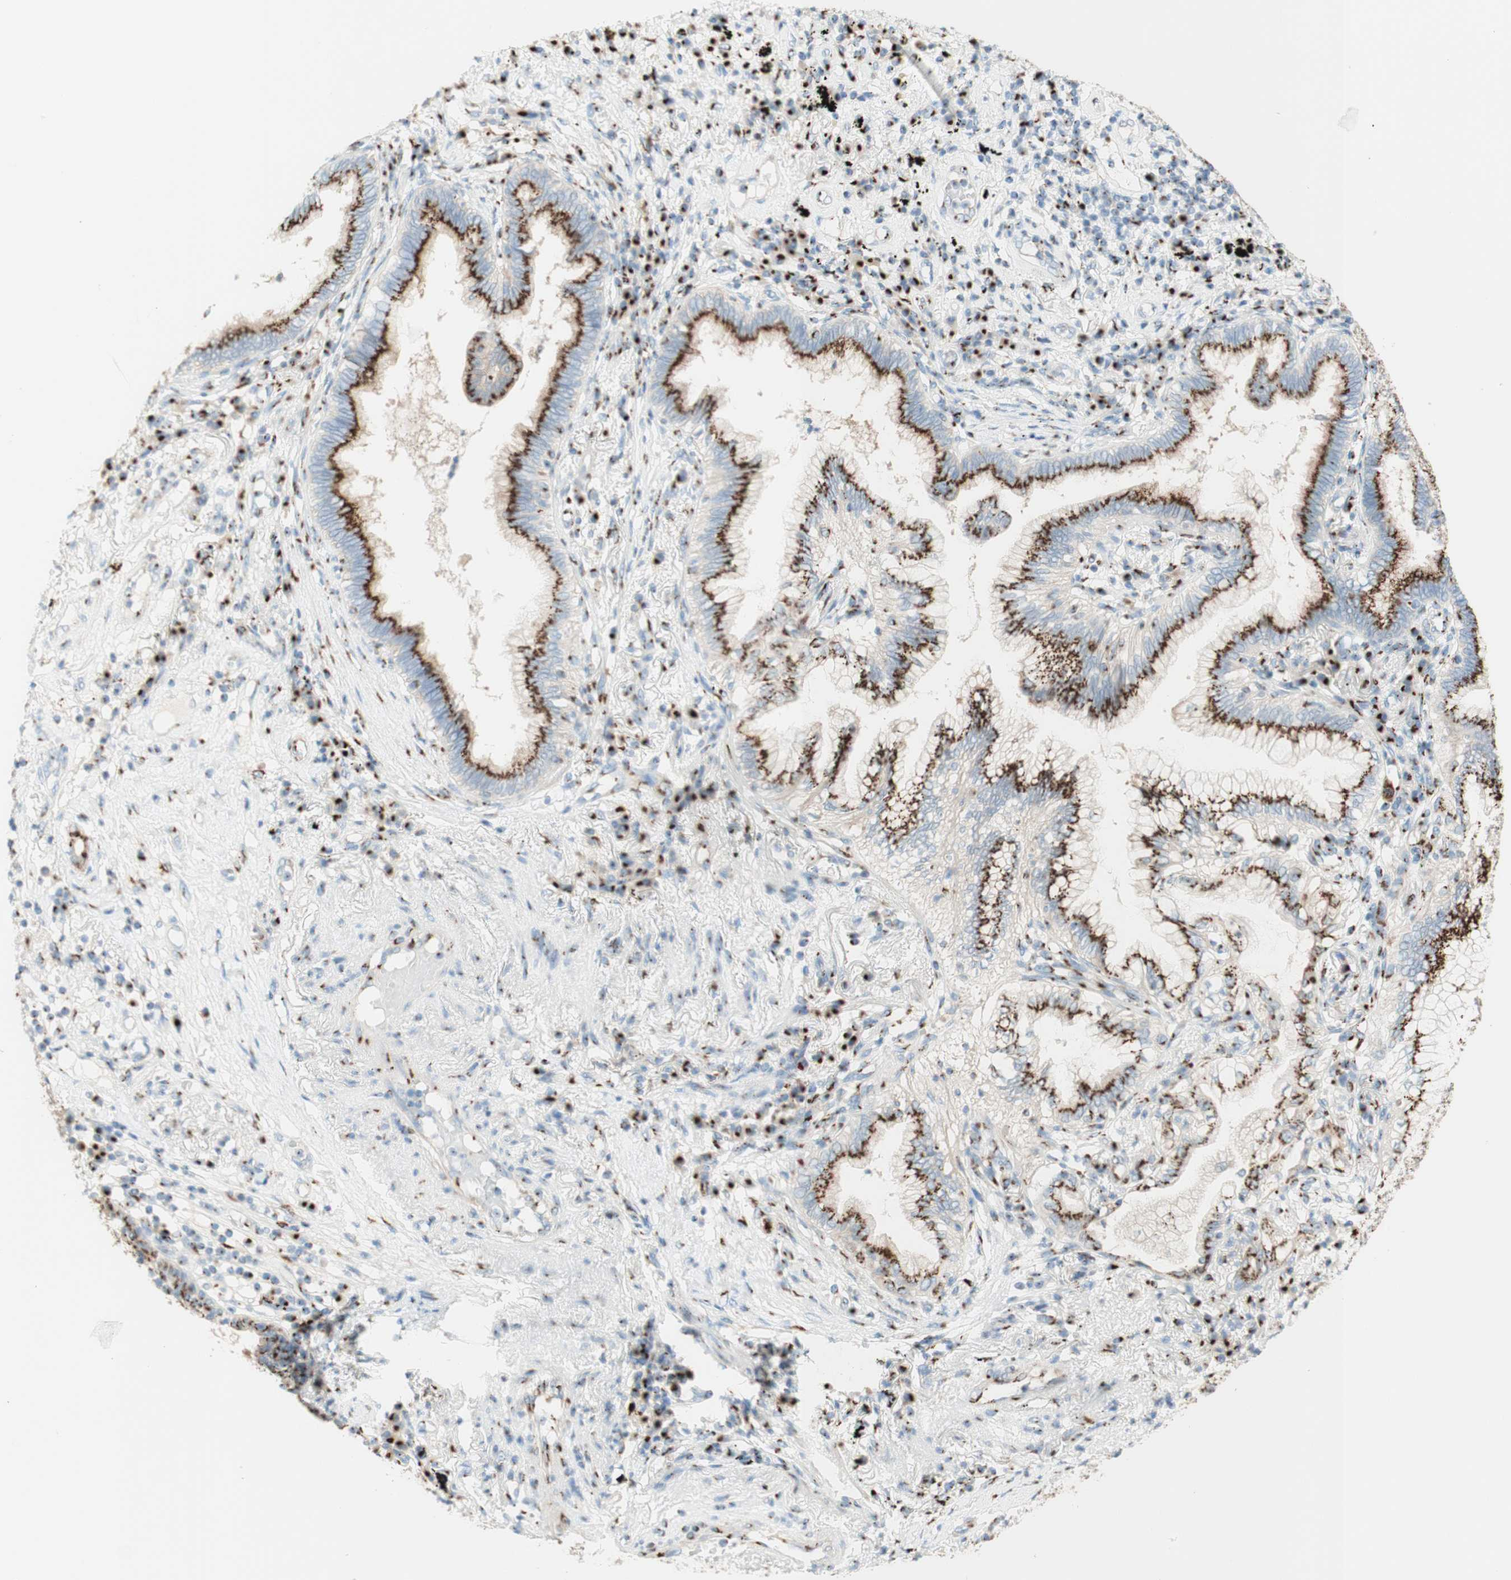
{"staining": {"intensity": "strong", "quantity": ">75%", "location": "cytoplasmic/membranous"}, "tissue": "lung cancer", "cell_type": "Tumor cells", "image_type": "cancer", "snomed": [{"axis": "morphology", "description": "Normal tissue, NOS"}, {"axis": "morphology", "description": "Adenocarcinoma, NOS"}, {"axis": "topography", "description": "Bronchus"}, {"axis": "topography", "description": "Lung"}], "caption": "Immunohistochemical staining of human lung cancer (adenocarcinoma) shows high levels of strong cytoplasmic/membranous staining in approximately >75% of tumor cells. Using DAB (3,3'-diaminobenzidine) (brown) and hematoxylin (blue) stains, captured at high magnification using brightfield microscopy.", "gene": "GOLGB1", "patient": {"sex": "female", "age": 70}}